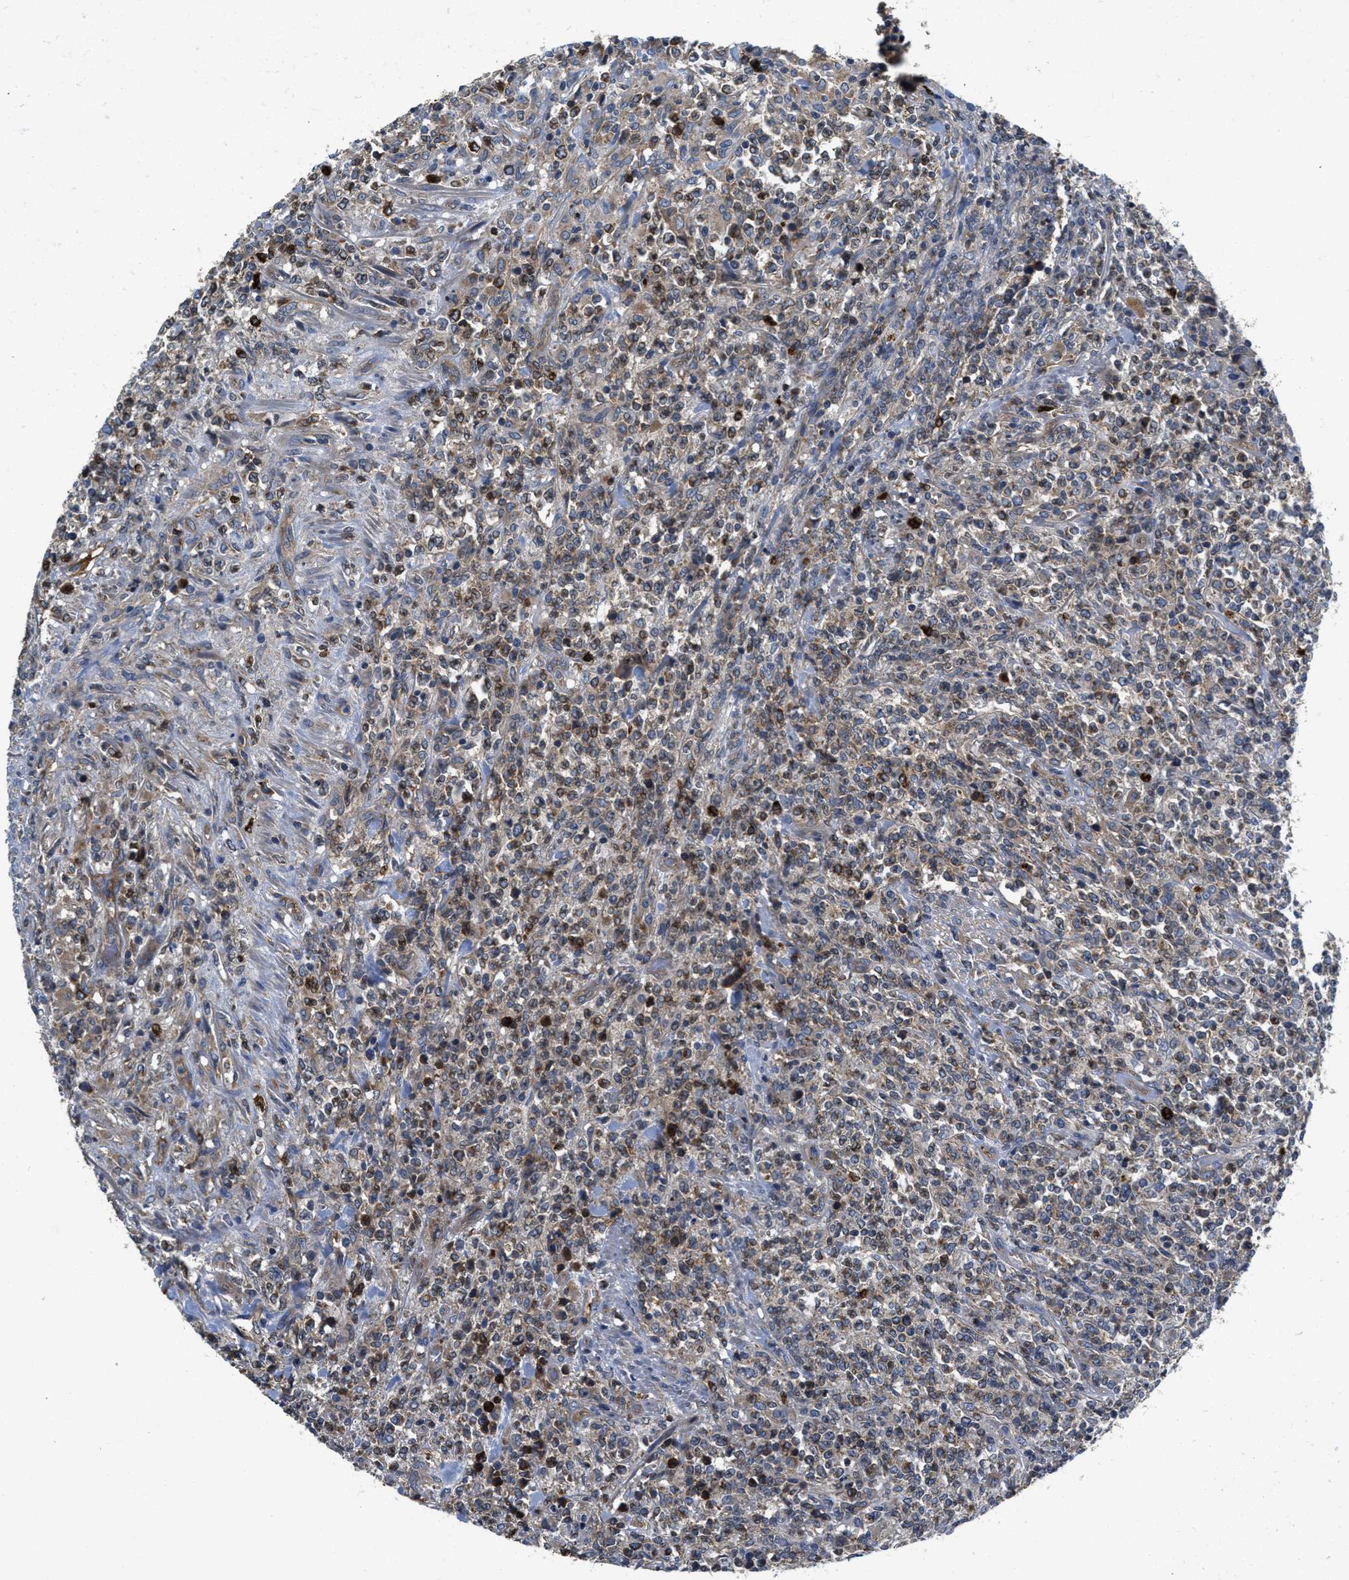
{"staining": {"intensity": "weak", "quantity": "<25%", "location": "cytoplasmic/membranous"}, "tissue": "lymphoma", "cell_type": "Tumor cells", "image_type": "cancer", "snomed": [{"axis": "morphology", "description": "Malignant lymphoma, non-Hodgkin's type, High grade"}, {"axis": "topography", "description": "Soft tissue"}], "caption": "Tumor cells show no significant staining in high-grade malignant lymphoma, non-Hodgkin's type. (DAB (3,3'-diaminobenzidine) immunohistochemistry visualized using brightfield microscopy, high magnification).", "gene": "GALK1", "patient": {"sex": "male", "age": 18}}